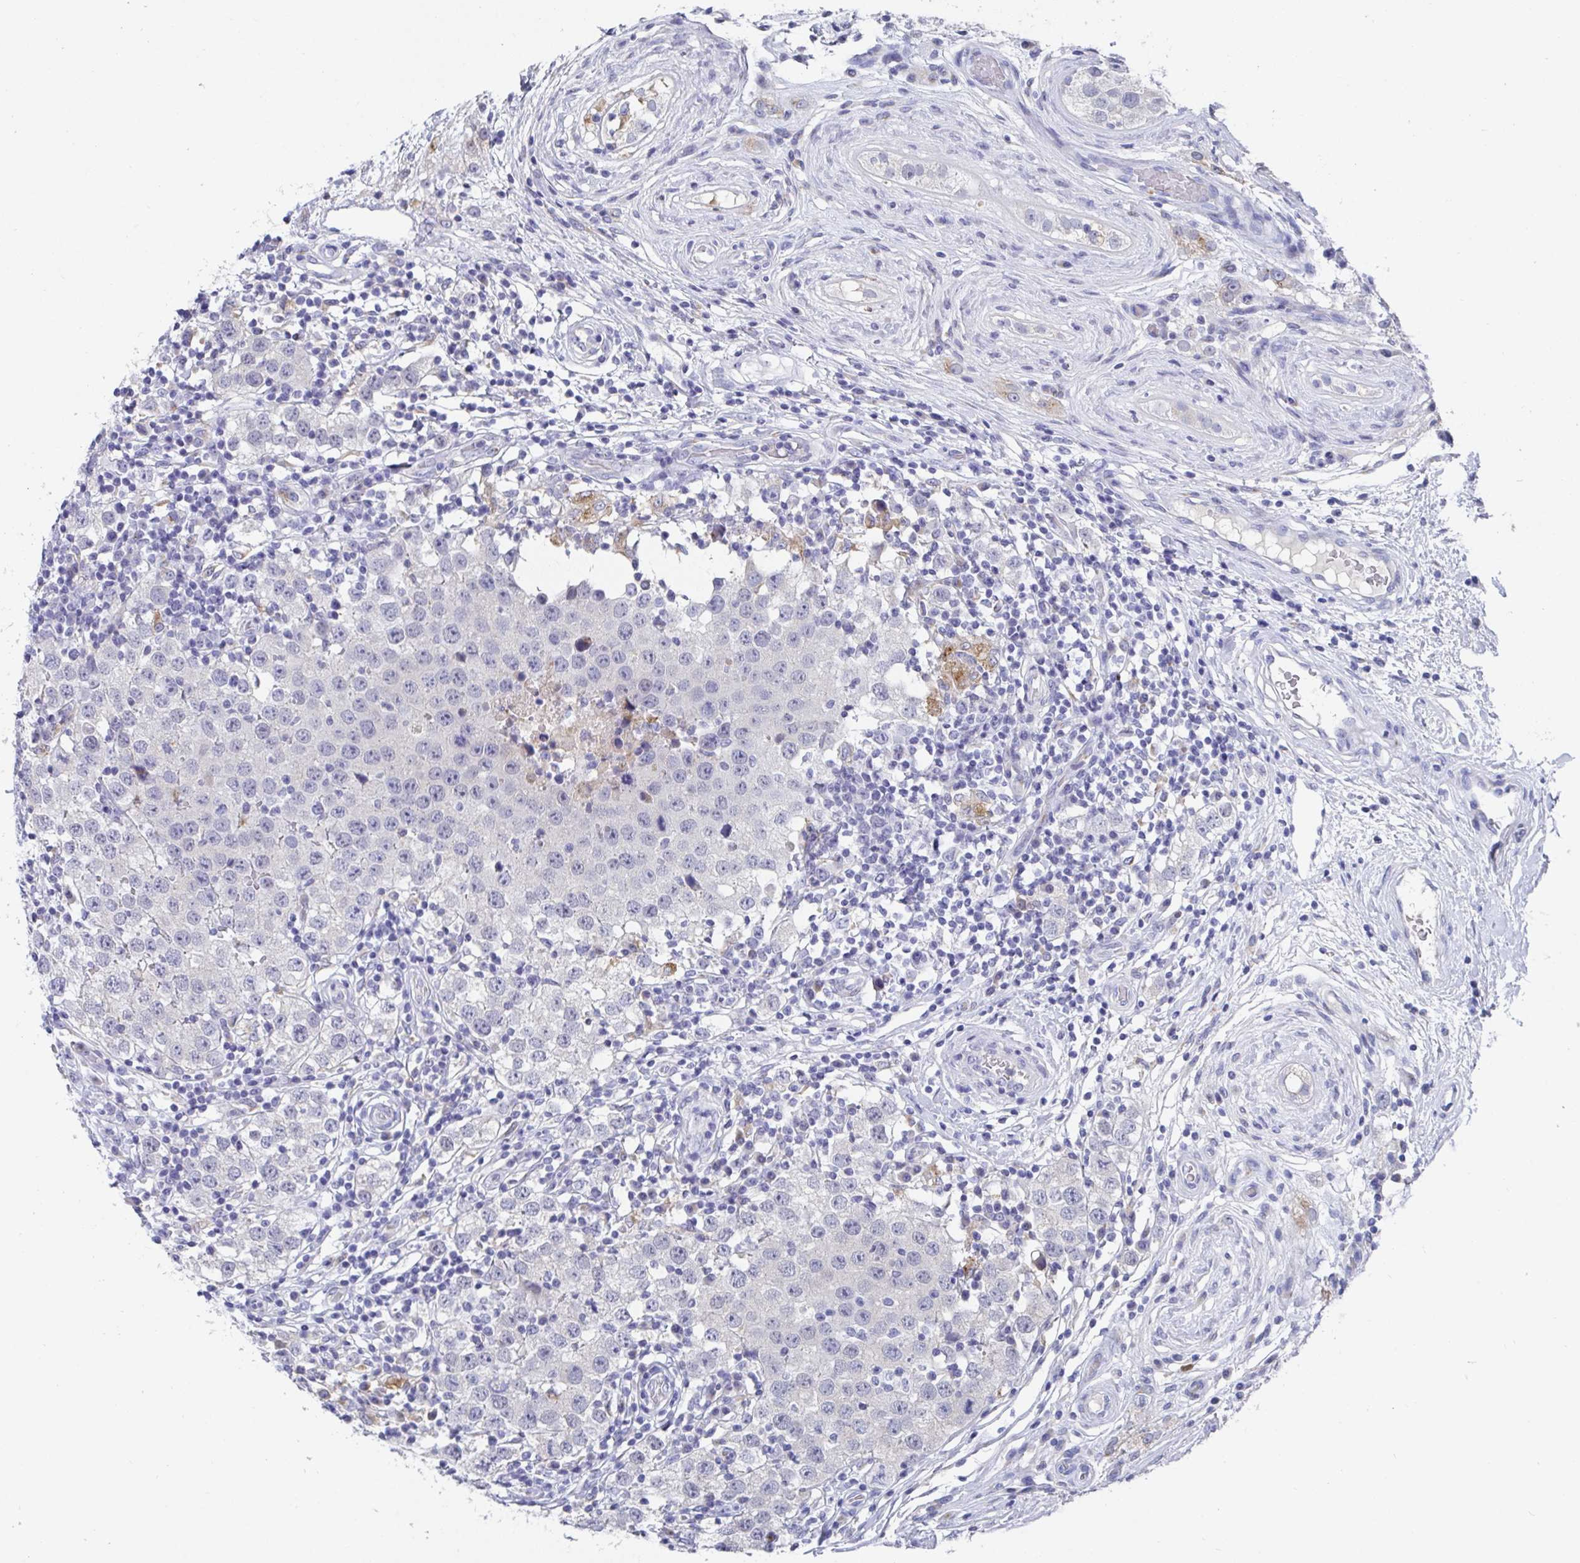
{"staining": {"intensity": "negative", "quantity": "none", "location": "none"}, "tissue": "testis cancer", "cell_type": "Tumor cells", "image_type": "cancer", "snomed": [{"axis": "morphology", "description": "Seminoma, NOS"}, {"axis": "topography", "description": "Testis"}], "caption": "Testis seminoma was stained to show a protein in brown. There is no significant positivity in tumor cells. Brightfield microscopy of immunohistochemistry (IHC) stained with DAB (brown) and hematoxylin (blue), captured at high magnification.", "gene": "TAS2R39", "patient": {"sex": "male", "age": 34}}